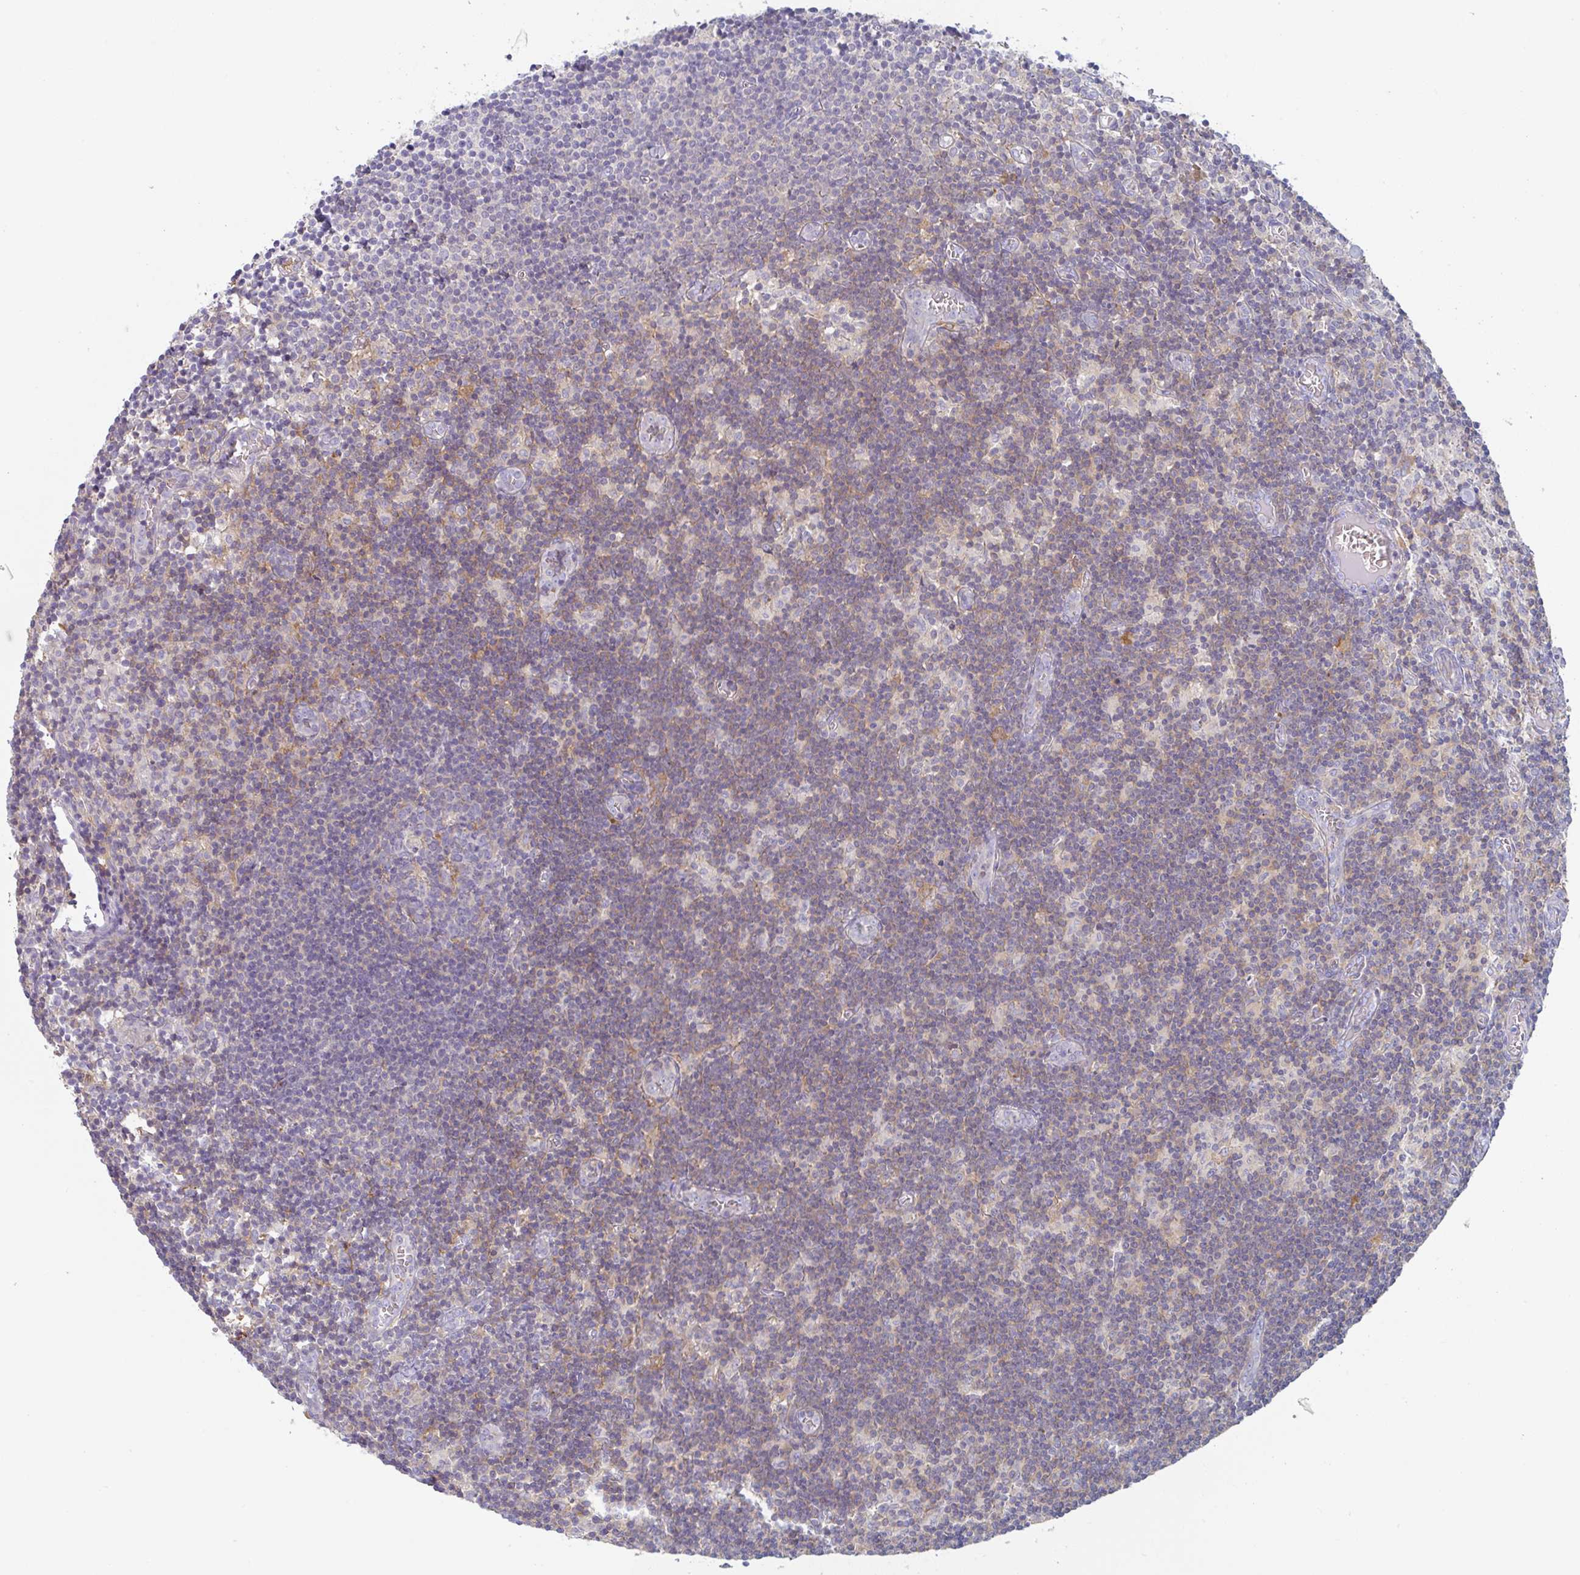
{"staining": {"intensity": "negative", "quantity": "none", "location": "none"}, "tissue": "lymph node", "cell_type": "Germinal center cells", "image_type": "normal", "snomed": [{"axis": "morphology", "description": "Normal tissue, NOS"}, {"axis": "topography", "description": "Lymph node"}], "caption": "Germinal center cells show no significant positivity in normal lymph node.", "gene": "AMPD2", "patient": {"sex": "female", "age": 31}}